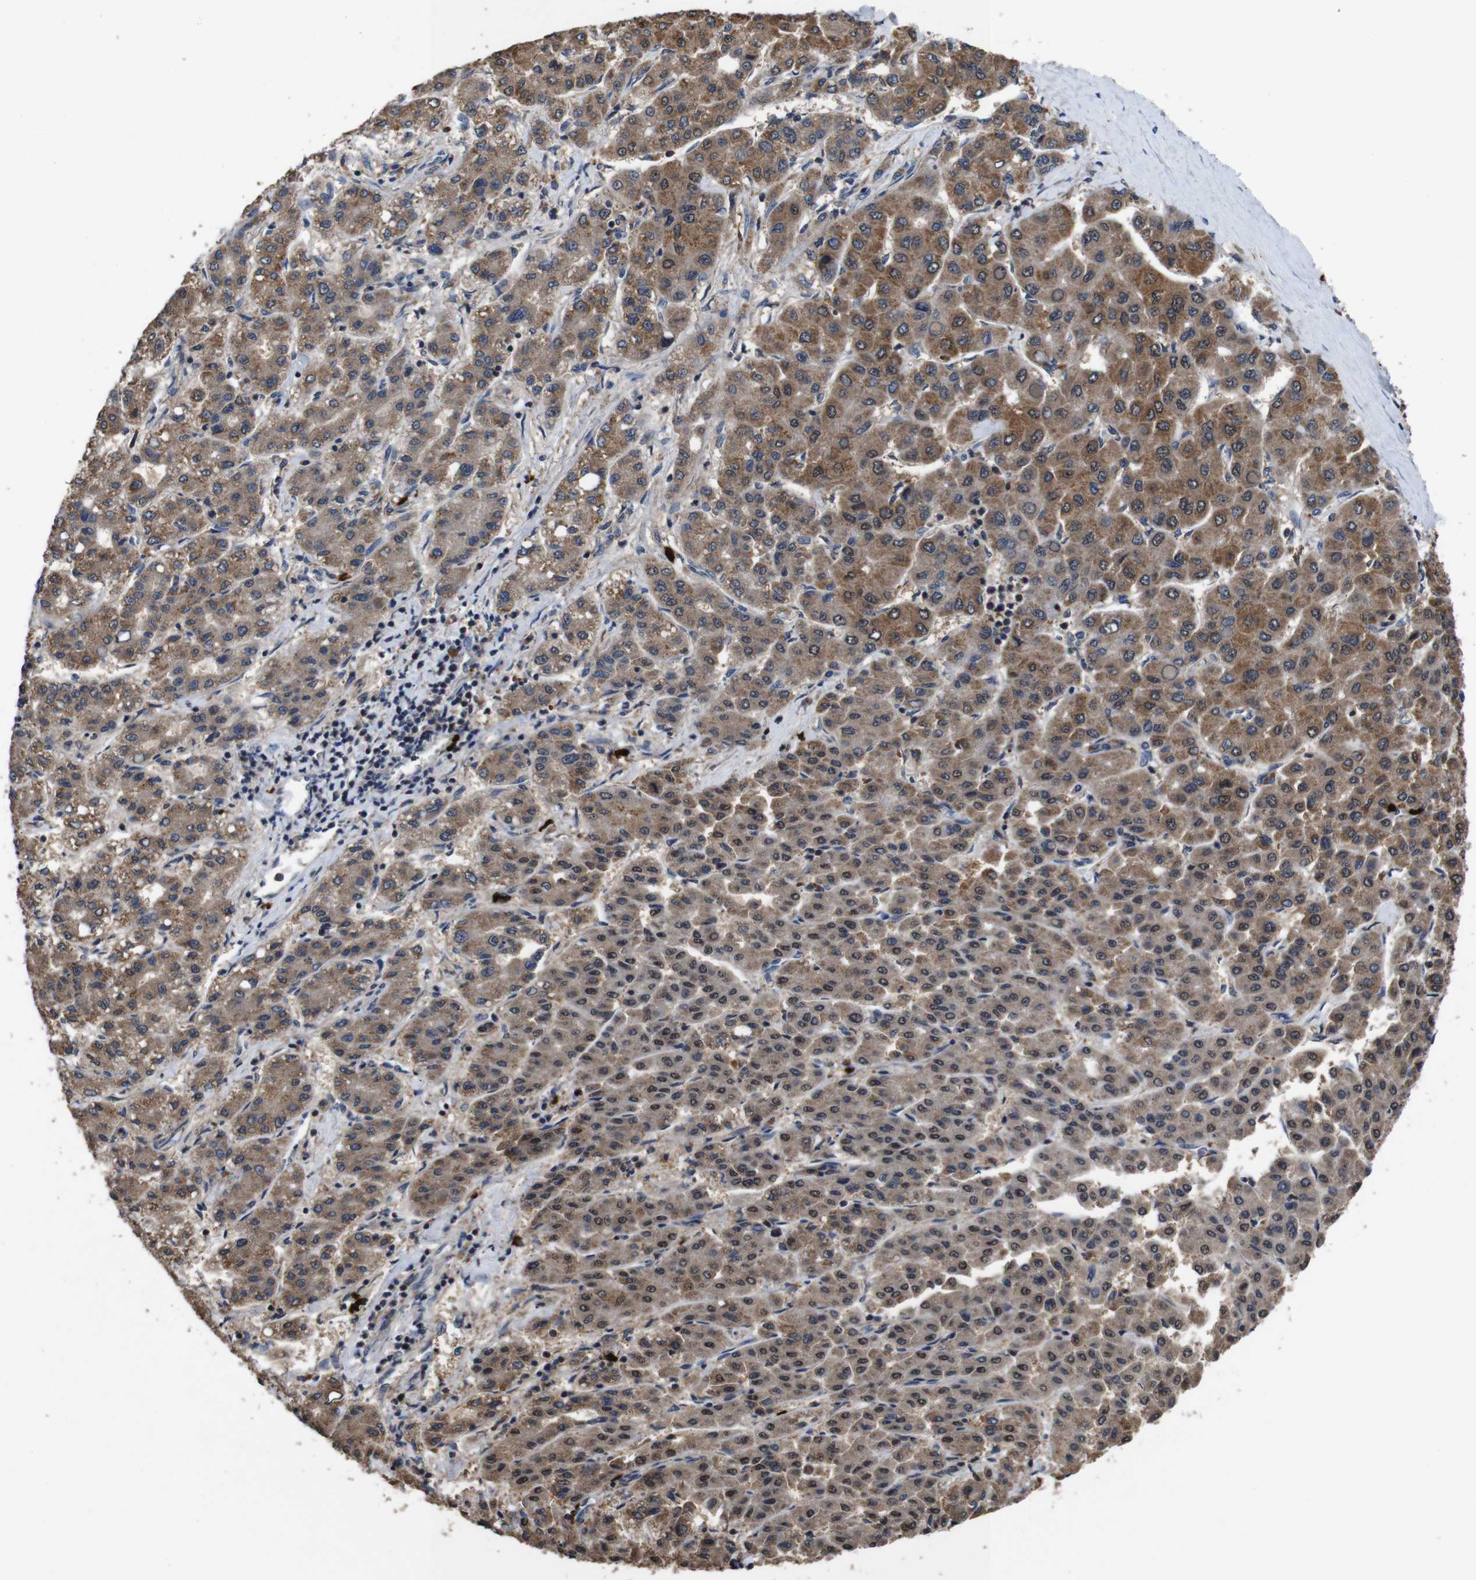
{"staining": {"intensity": "moderate", "quantity": ">75%", "location": "cytoplasmic/membranous"}, "tissue": "liver cancer", "cell_type": "Tumor cells", "image_type": "cancer", "snomed": [{"axis": "morphology", "description": "Carcinoma, Hepatocellular, NOS"}, {"axis": "topography", "description": "Liver"}], "caption": "Moderate cytoplasmic/membranous expression is seen in about >75% of tumor cells in liver cancer.", "gene": "GLIPR1", "patient": {"sex": "male", "age": 65}}